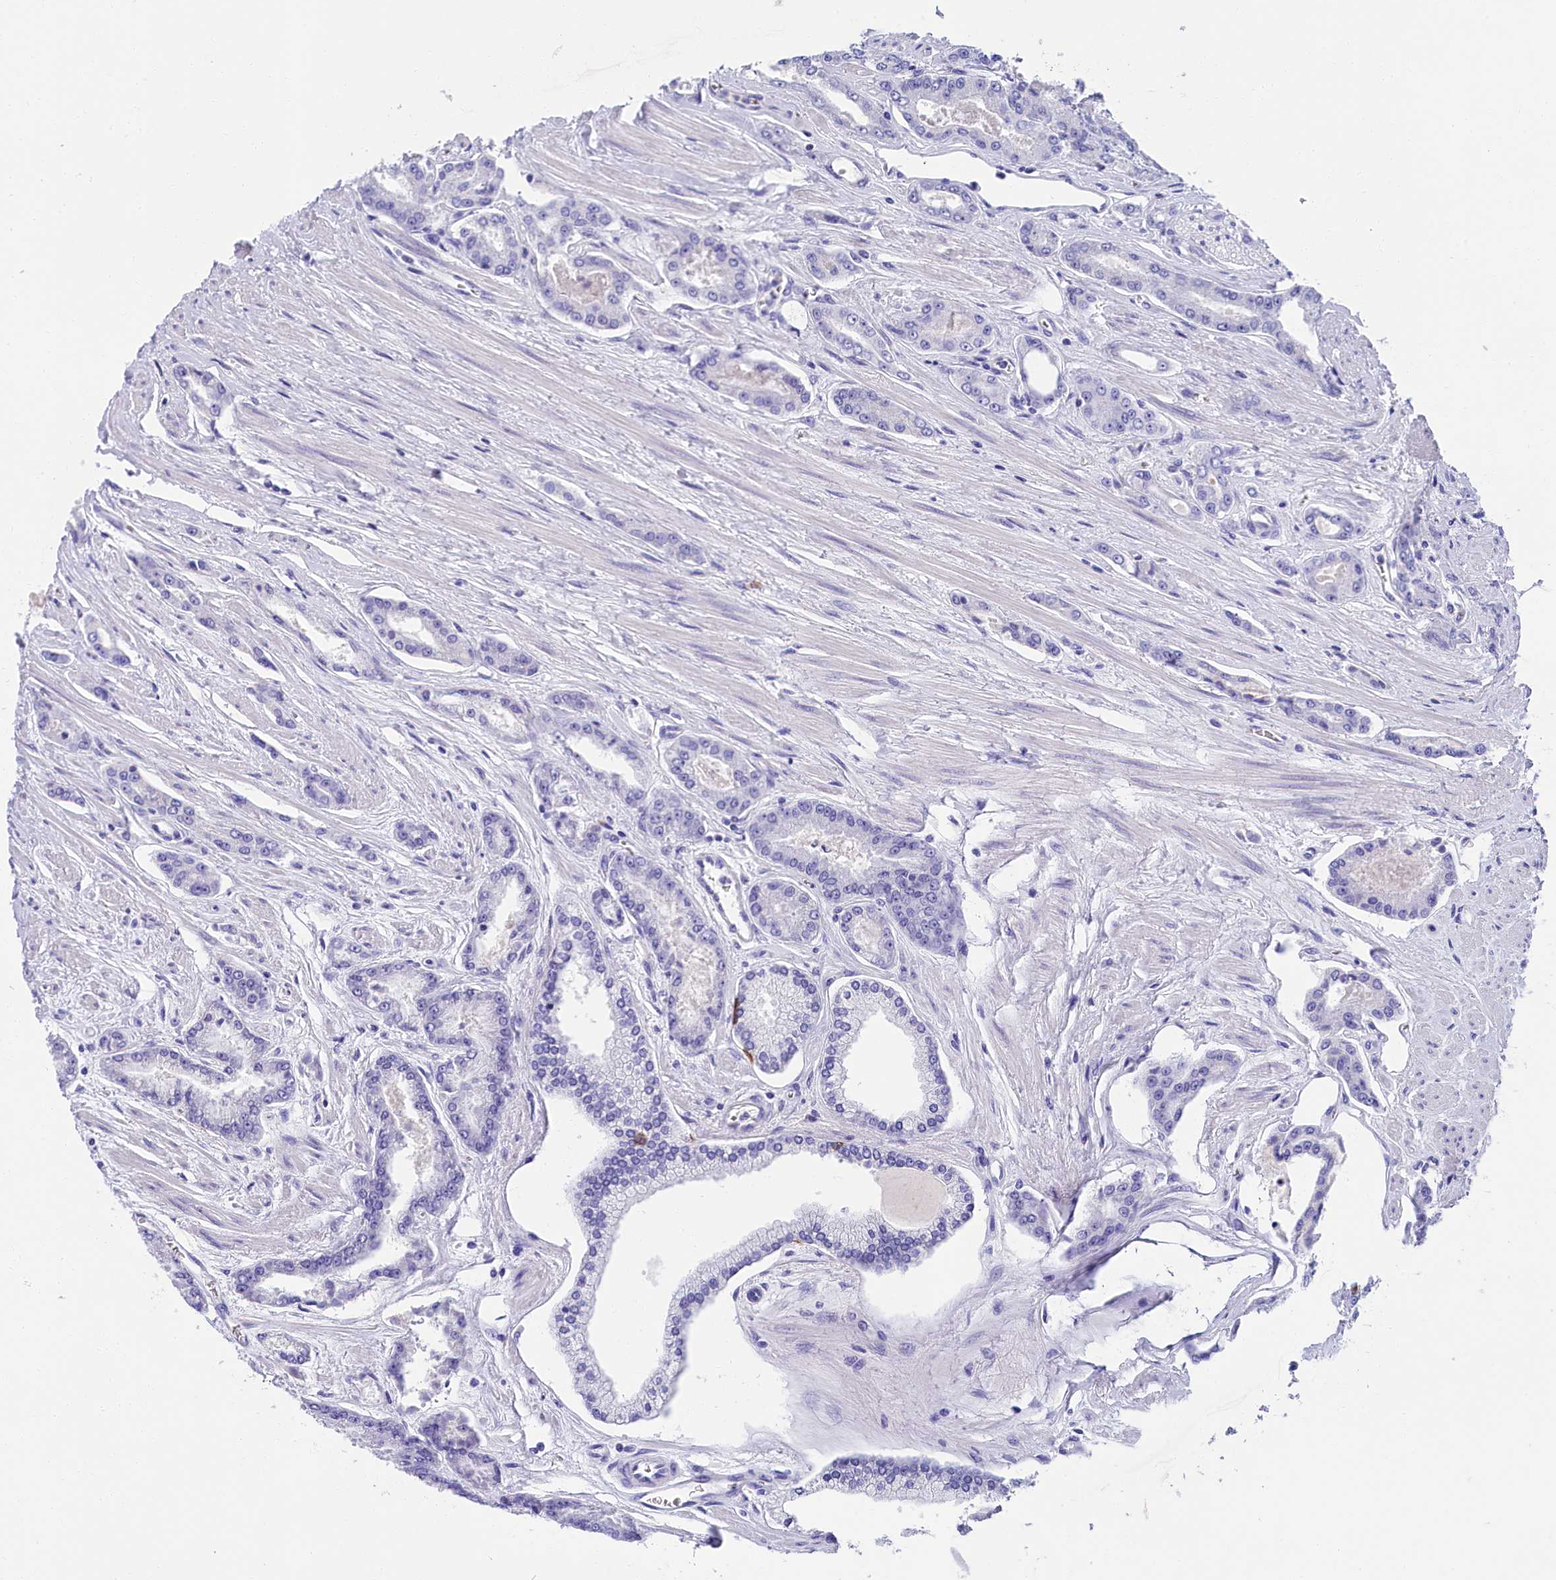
{"staining": {"intensity": "negative", "quantity": "none", "location": "none"}, "tissue": "prostate cancer", "cell_type": "Tumor cells", "image_type": "cancer", "snomed": [{"axis": "morphology", "description": "Adenocarcinoma, High grade"}, {"axis": "topography", "description": "Prostate"}], "caption": "A high-resolution photomicrograph shows IHC staining of adenocarcinoma (high-grade) (prostate), which exhibits no significant positivity in tumor cells.", "gene": "SULT2A1", "patient": {"sex": "male", "age": 74}}